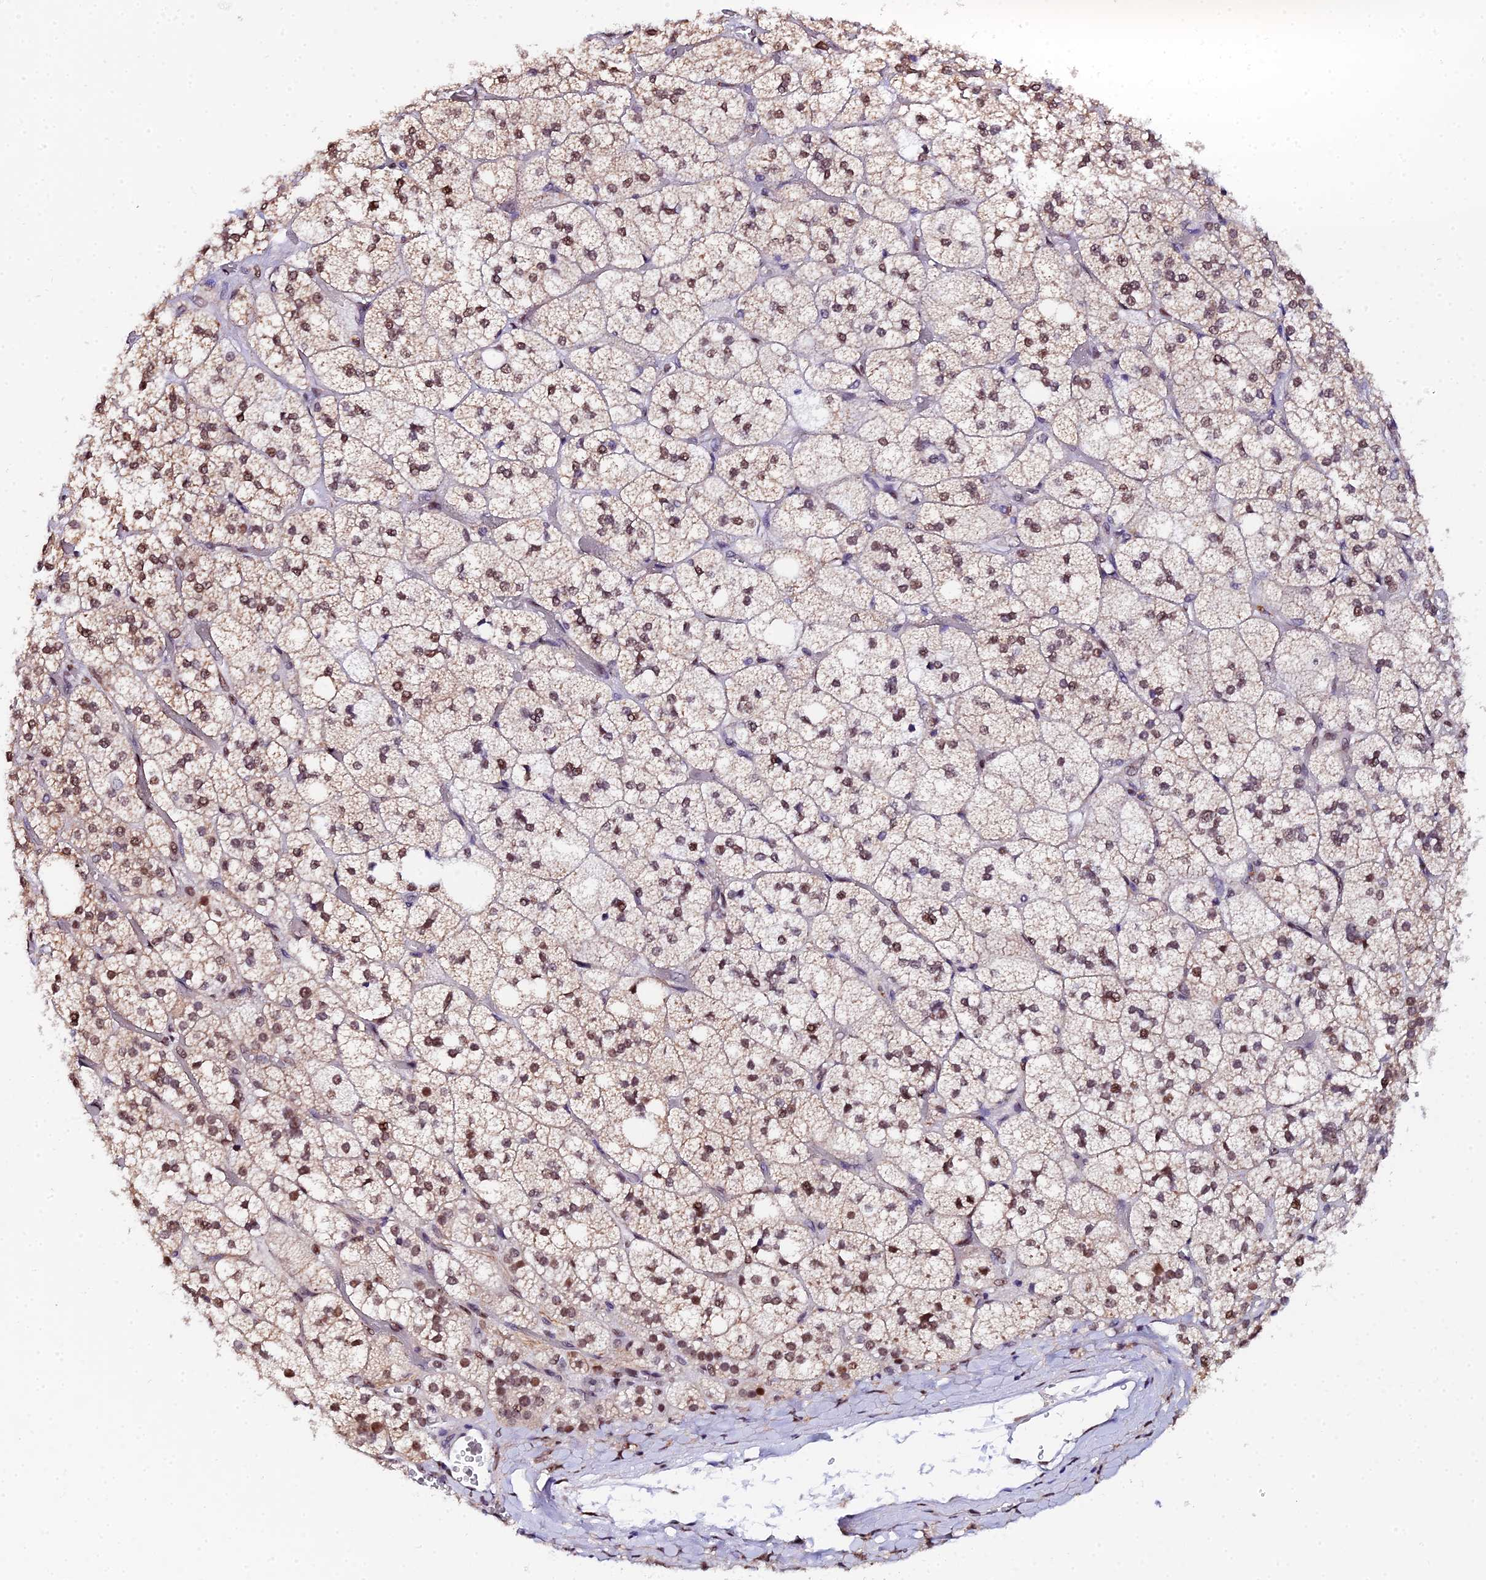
{"staining": {"intensity": "moderate", "quantity": ">75%", "location": "nuclear"}, "tissue": "adrenal gland", "cell_type": "Glandular cells", "image_type": "normal", "snomed": [{"axis": "morphology", "description": "Normal tissue, NOS"}, {"axis": "topography", "description": "Adrenal gland"}], "caption": "Human adrenal gland stained with a brown dye demonstrates moderate nuclear positive expression in approximately >75% of glandular cells.", "gene": "TIFA", "patient": {"sex": "male", "age": 61}}